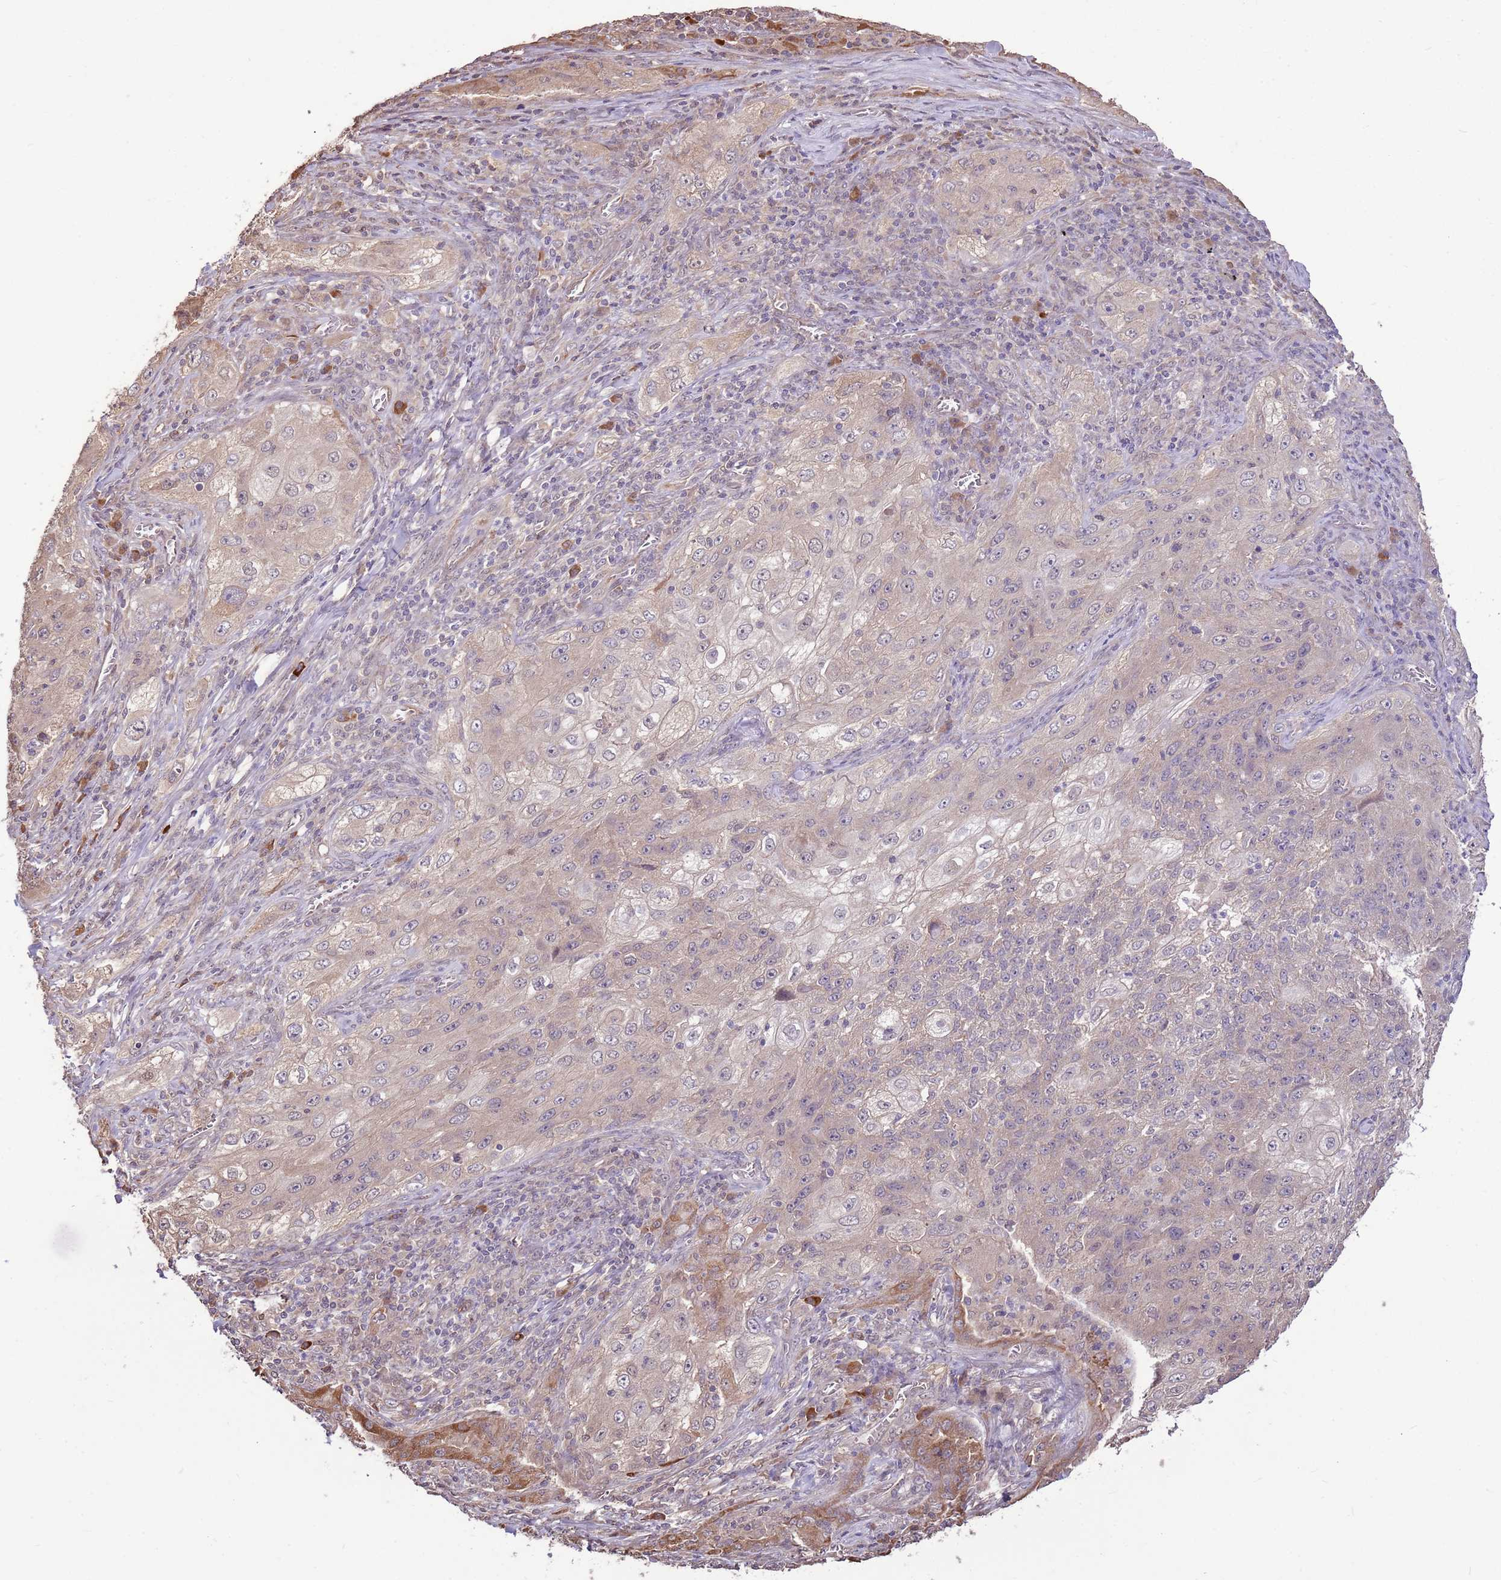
{"staining": {"intensity": "weak", "quantity": "<25%", "location": "cytoplasmic/membranous"}, "tissue": "lung cancer", "cell_type": "Tumor cells", "image_type": "cancer", "snomed": [{"axis": "morphology", "description": "Squamous cell carcinoma, NOS"}, {"axis": "topography", "description": "Lung"}], "caption": "A high-resolution micrograph shows immunohistochemistry (IHC) staining of squamous cell carcinoma (lung), which displays no significant staining in tumor cells. Nuclei are stained in blue.", "gene": "BBS5", "patient": {"sex": "female", "age": 69}}